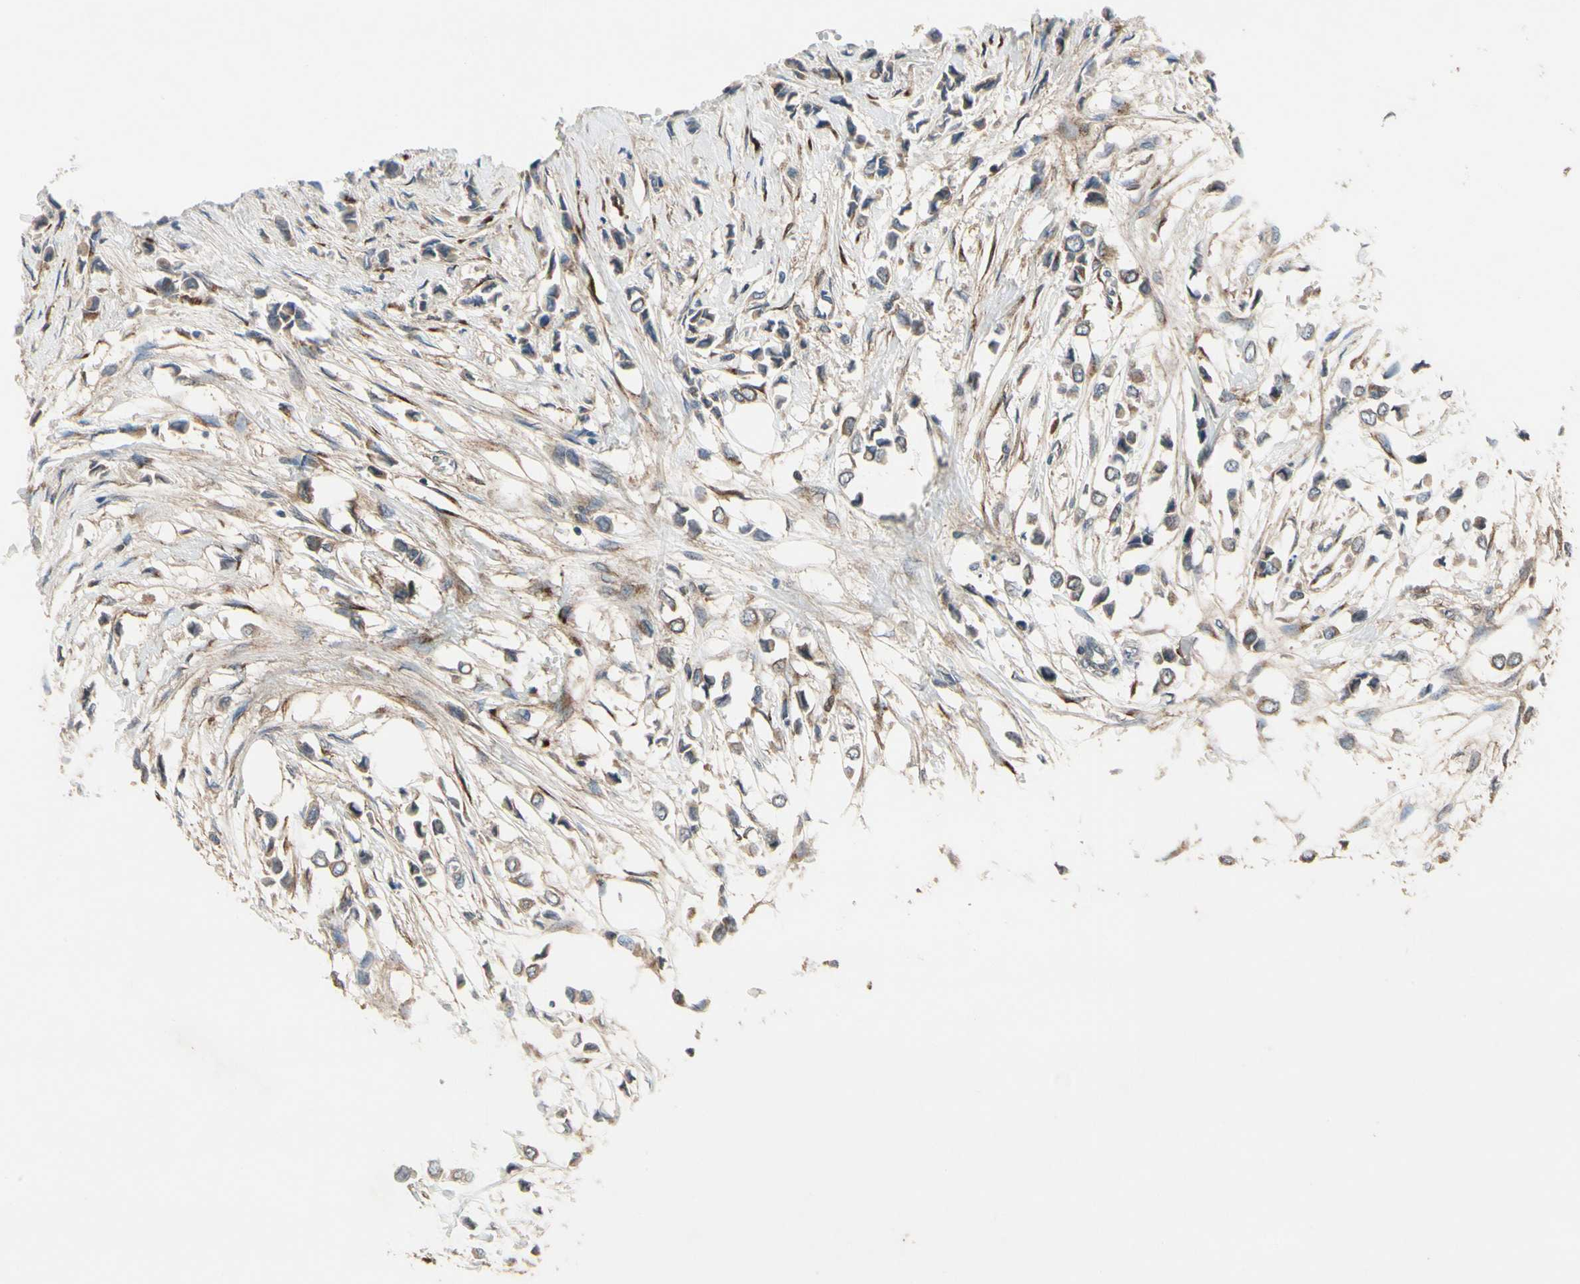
{"staining": {"intensity": "moderate", "quantity": "25%-75%", "location": "cytoplasmic/membranous"}, "tissue": "breast cancer", "cell_type": "Tumor cells", "image_type": "cancer", "snomed": [{"axis": "morphology", "description": "Lobular carcinoma"}, {"axis": "topography", "description": "Breast"}], "caption": "Lobular carcinoma (breast) stained for a protein displays moderate cytoplasmic/membranous positivity in tumor cells. (DAB (3,3'-diaminobenzidine) IHC with brightfield microscopy, high magnification).", "gene": "CGREF1", "patient": {"sex": "female", "age": 51}}